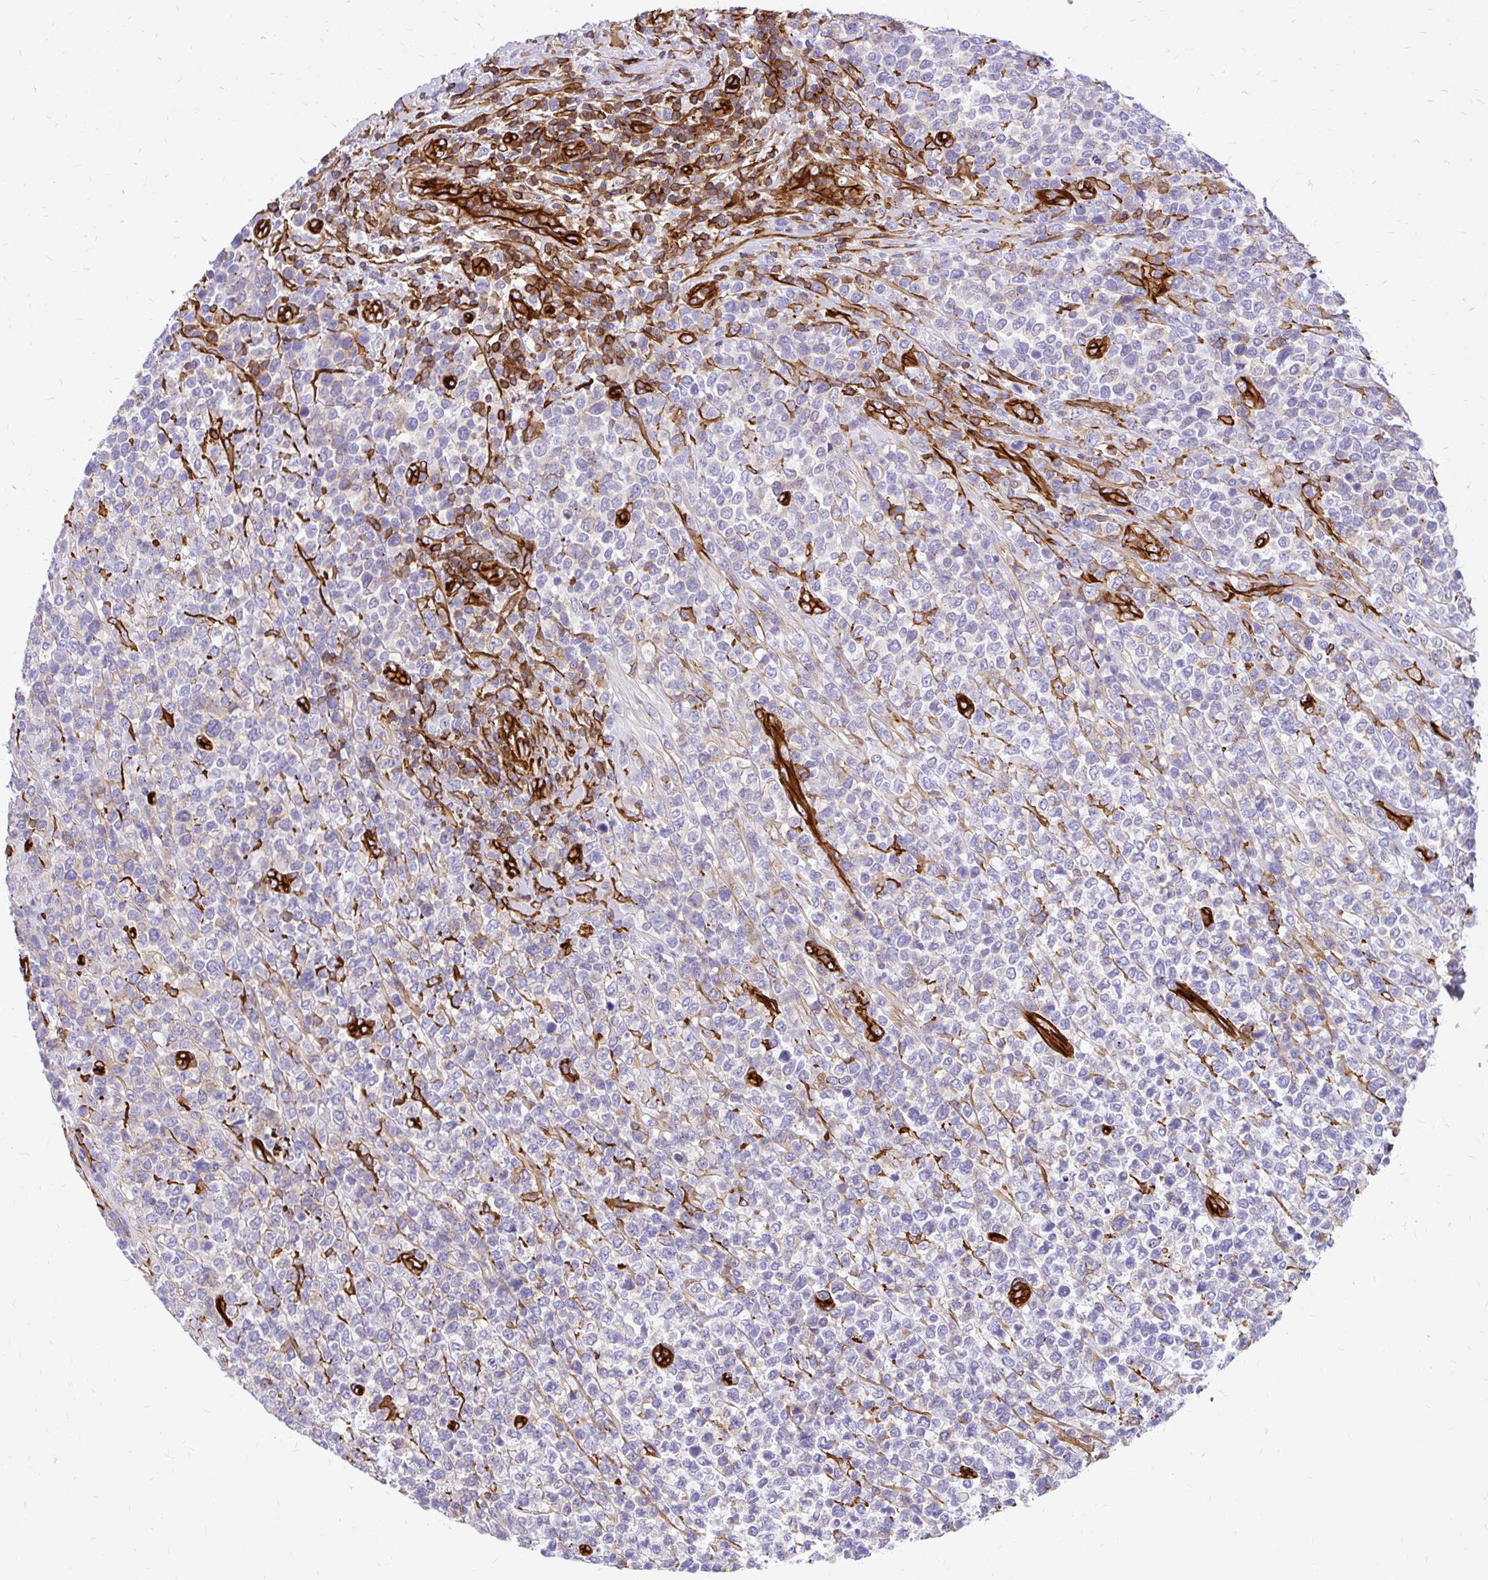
{"staining": {"intensity": "negative", "quantity": "none", "location": "none"}, "tissue": "lymphoma", "cell_type": "Tumor cells", "image_type": "cancer", "snomed": [{"axis": "morphology", "description": "Malignant lymphoma, non-Hodgkin's type, High grade"}, {"axis": "topography", "description": "Soft tissue"}], "caption": "IHC of human lymphoma displays no staining in tumor cells.", "gene": "MAP1LC3B", "patient": {"sex": "female", "age": 56}}